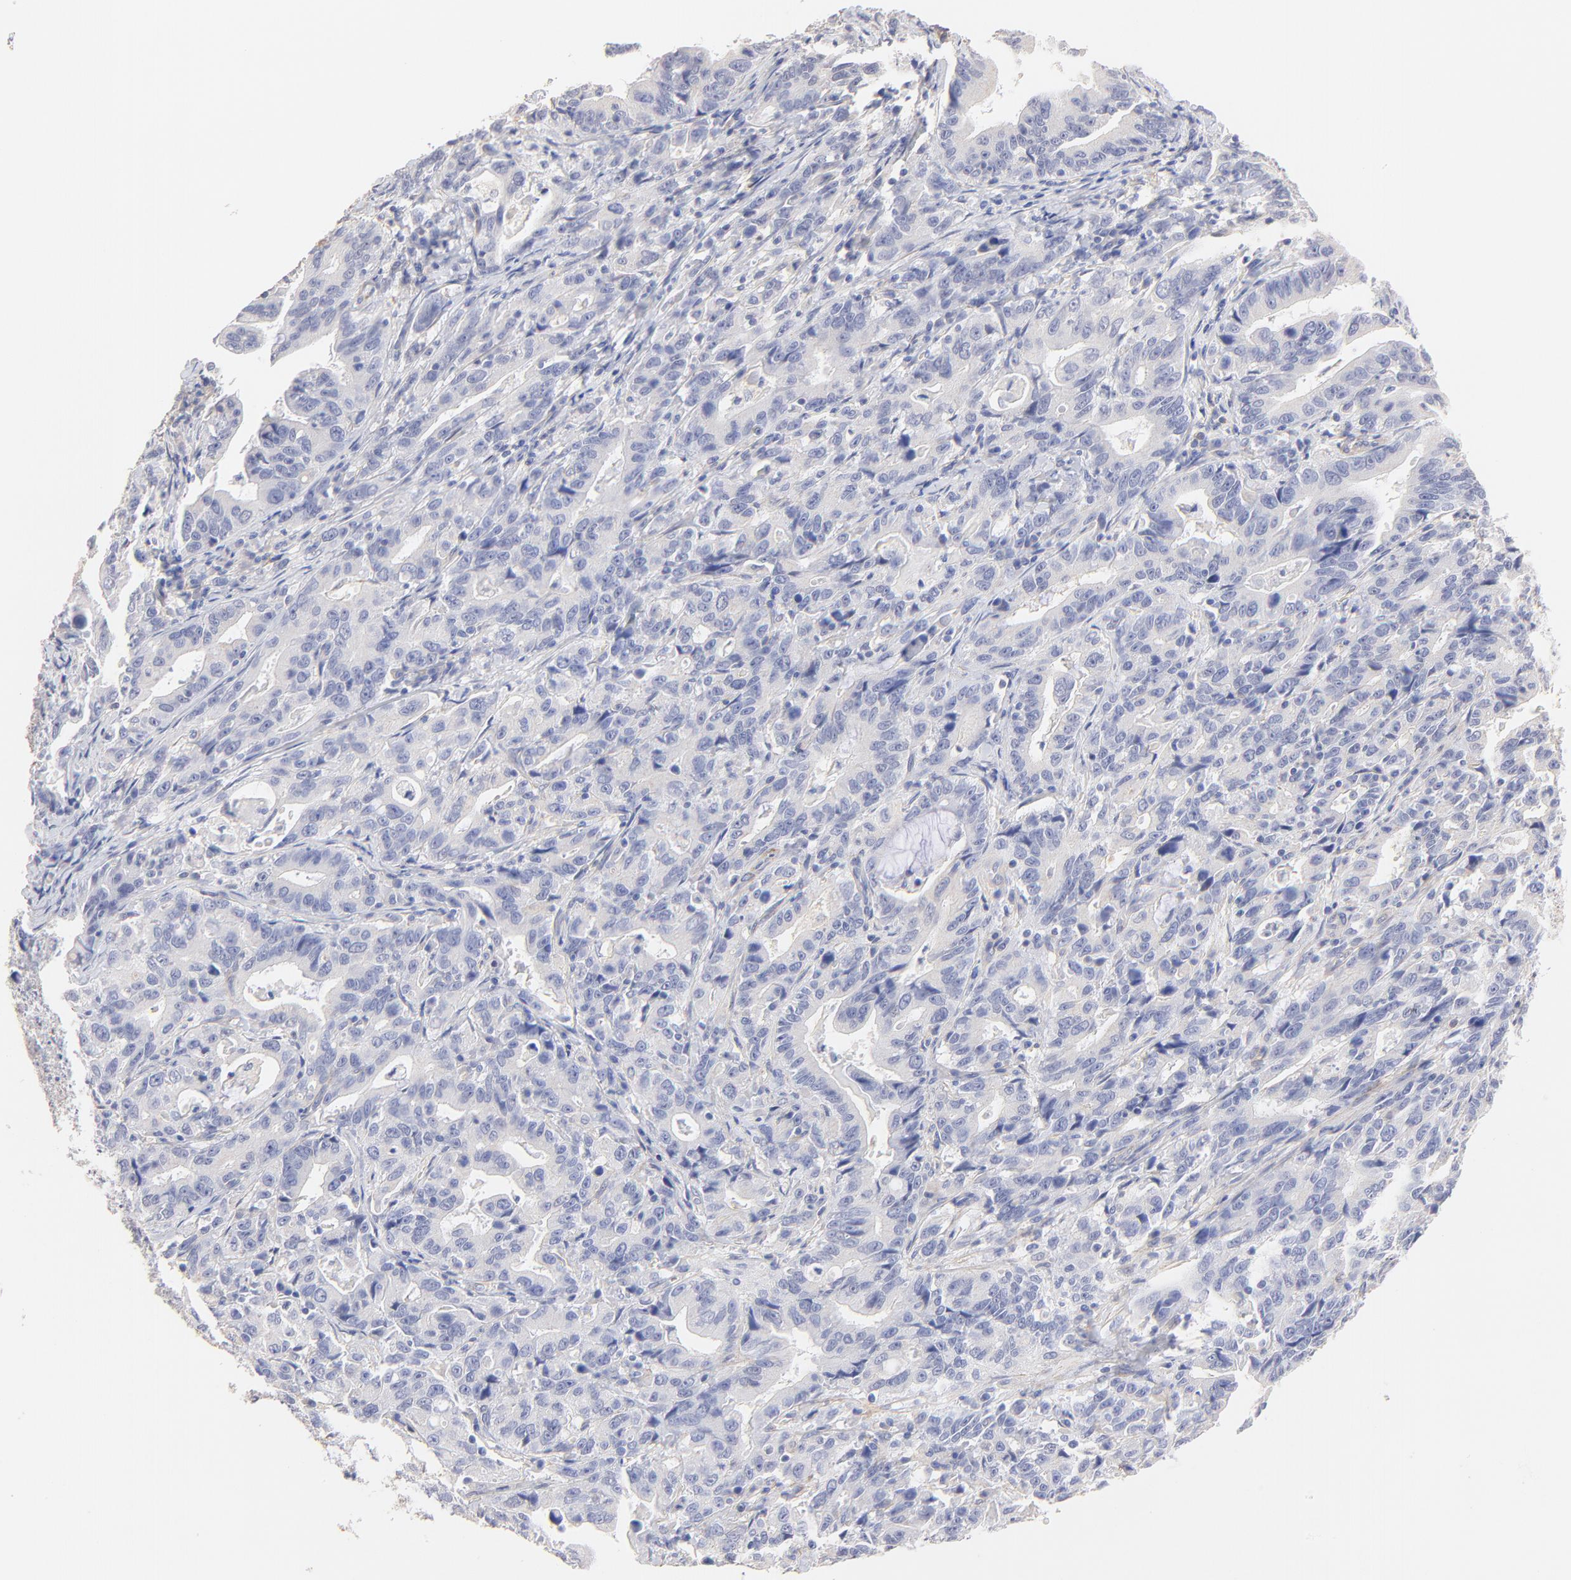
{"staining": {"intensity": "negative", "quantity": "none", "location": "none"}, "tissue": "stomach cancer", "cell_type": "Tumor cells", "image_type": "cancer", "snomed": [{"axis": "morphology", "description": "Adenocarcinoma, NOS"}, {"axis": "topography", "description": "Stomach, upper"}], "caption": "Immunohistochemistry (IHC) photomicrograph of neoplastic tissue: stomach adenocarcinoma stained with DAB (3,3'-diaminobenzidine) exhibits no significant protein staining in tumor cells.", "gene": "ACTRT1", "patient": {"sex": "male", "age": 63}}